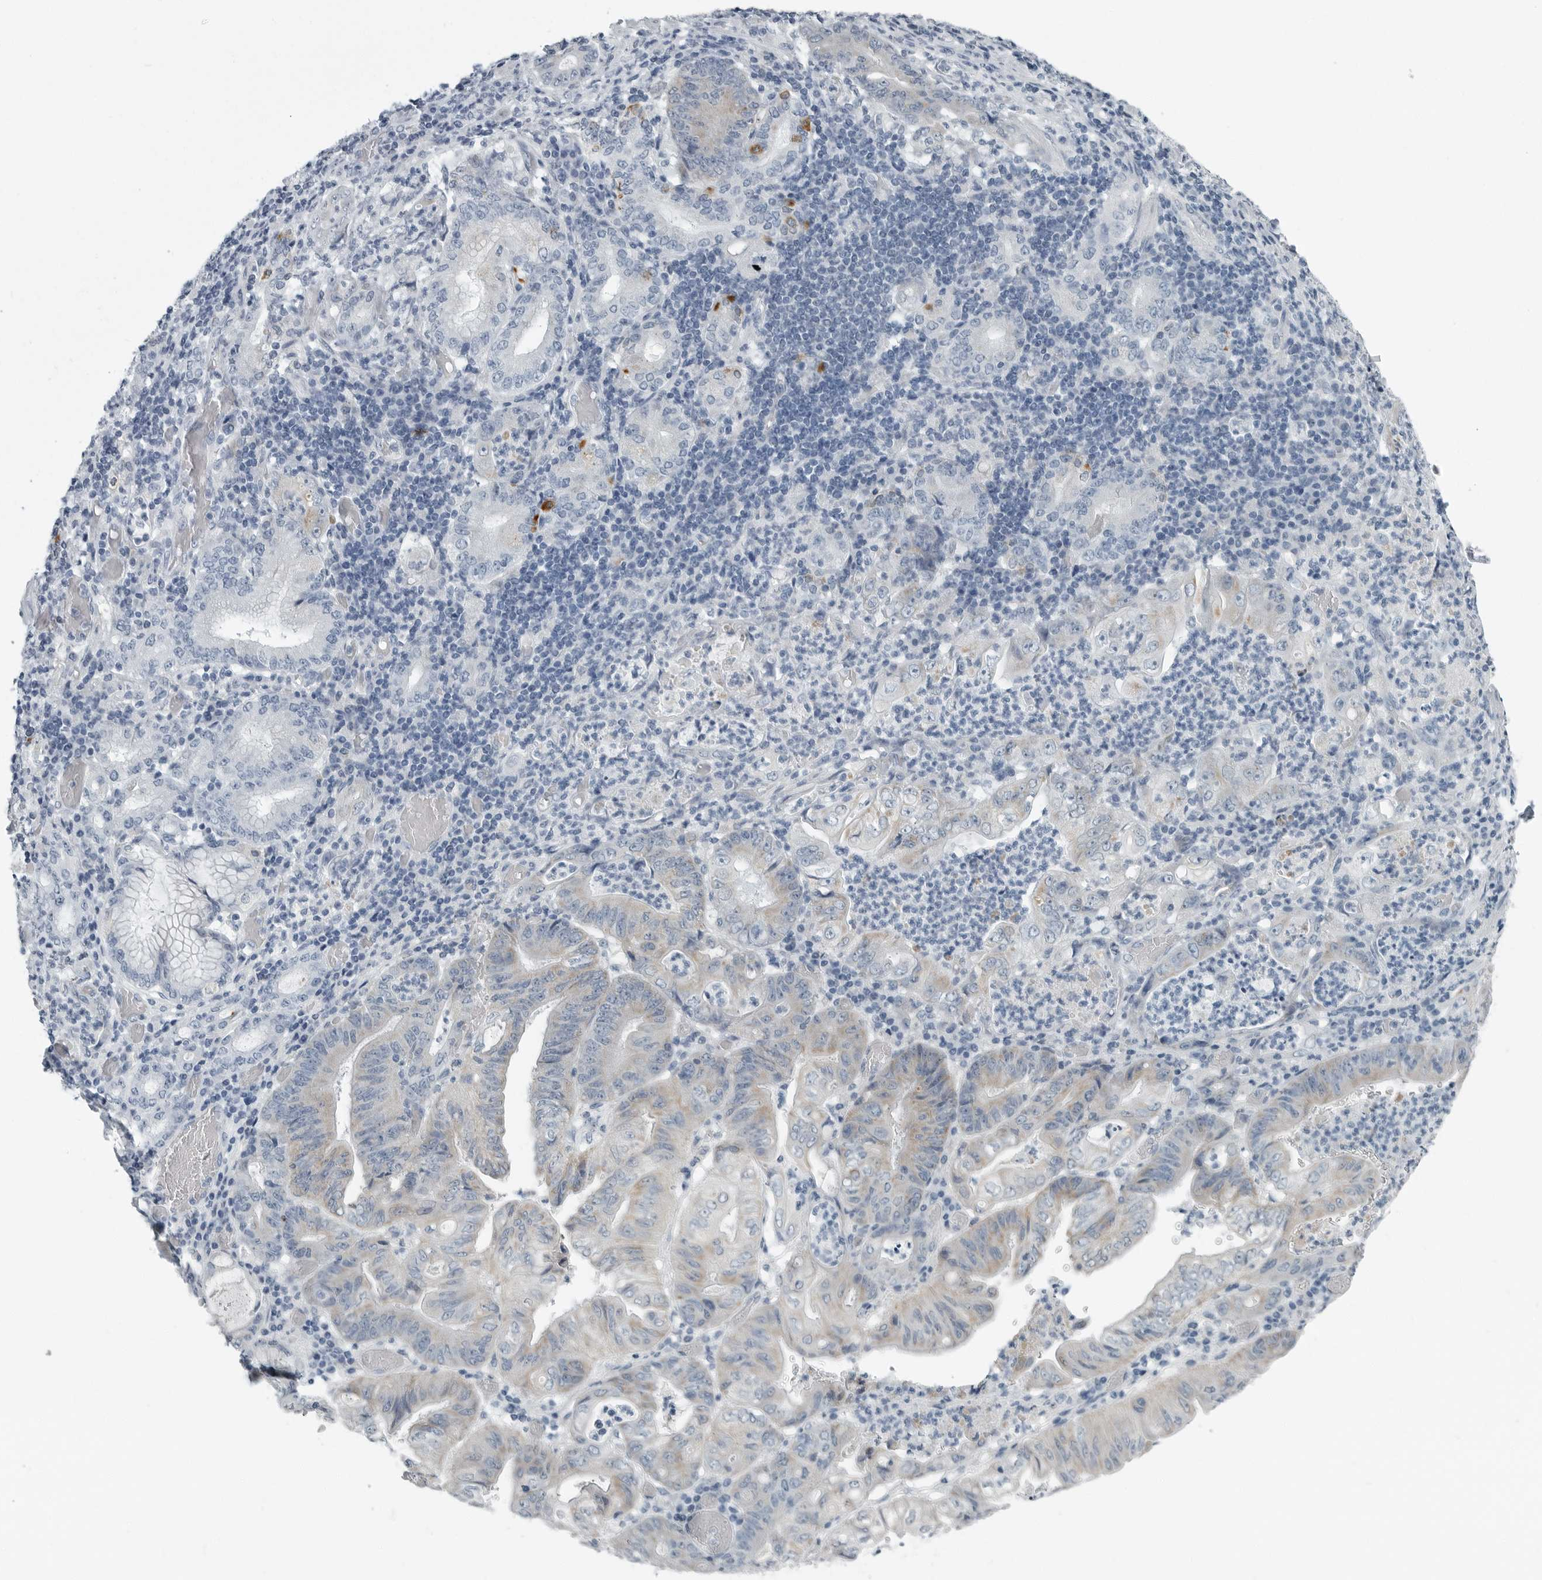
{"staining": {"intensity": "weak", "quantity": "25%-75%", "location": "cytoplasmic/membranous"}, "tissue": "stomach cancer", "cell_type": "Tumor cells", "image_type": "cancer", "snomed": [{"axis": "morphology", "description": "Adenocarcinoma, NOS"}, {"axis": "topography", "description": "Stomach"}], "caption": "Immunohistochemistry (IHC) (DAB (3,3'-diaminobenzidine)) staining of stomach cancer shows weak cytoplasmic/membranous protein staining in approximately 25%-75% of tumor cells.", "gene": "ZPBP2", "patient": {"sex": "female", "age": 73}}